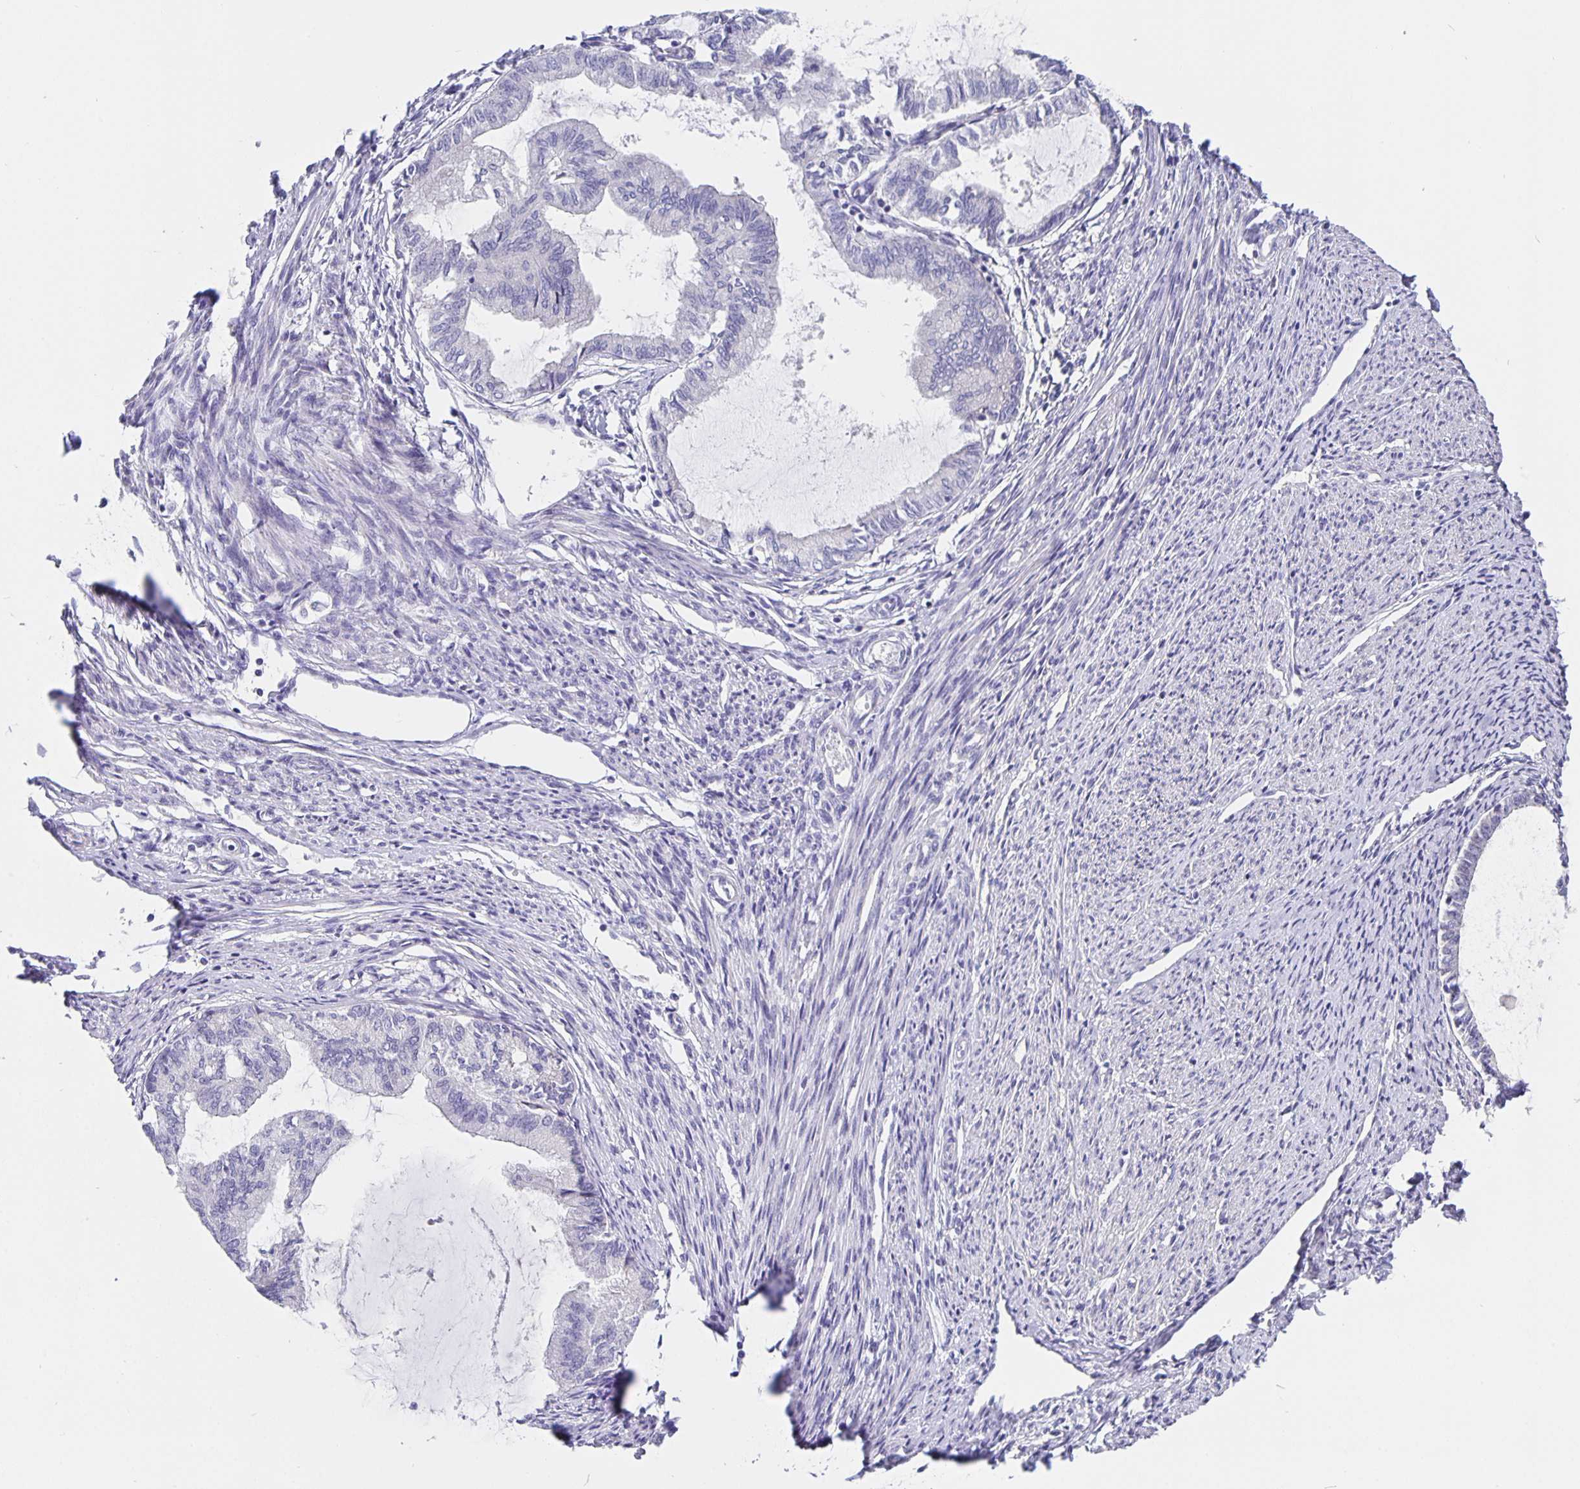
{"staining": {"intensity": "negative", "quantity": "none", "location": "none"}, "tissue": "endometrial cancer", "cell_type": "Tumor cells", "image_type": "cancer", "snomed": [{"axis": "morphology", "description": "Adenocarcinoma, NOS"}, {"axis": "topography", "description": "Endometrium"}], "caption": "Protein analysis of adenocarcinoma (endometrial) demonstrates no significant expression in tumor cells. Brightfield microscopy of immunohistochemistry stained with DAB (brown) and hematoxylin (blue), captured at high magnification.", "gene": "CFAP74", "patient": {"sex": "female", "age": 86}}